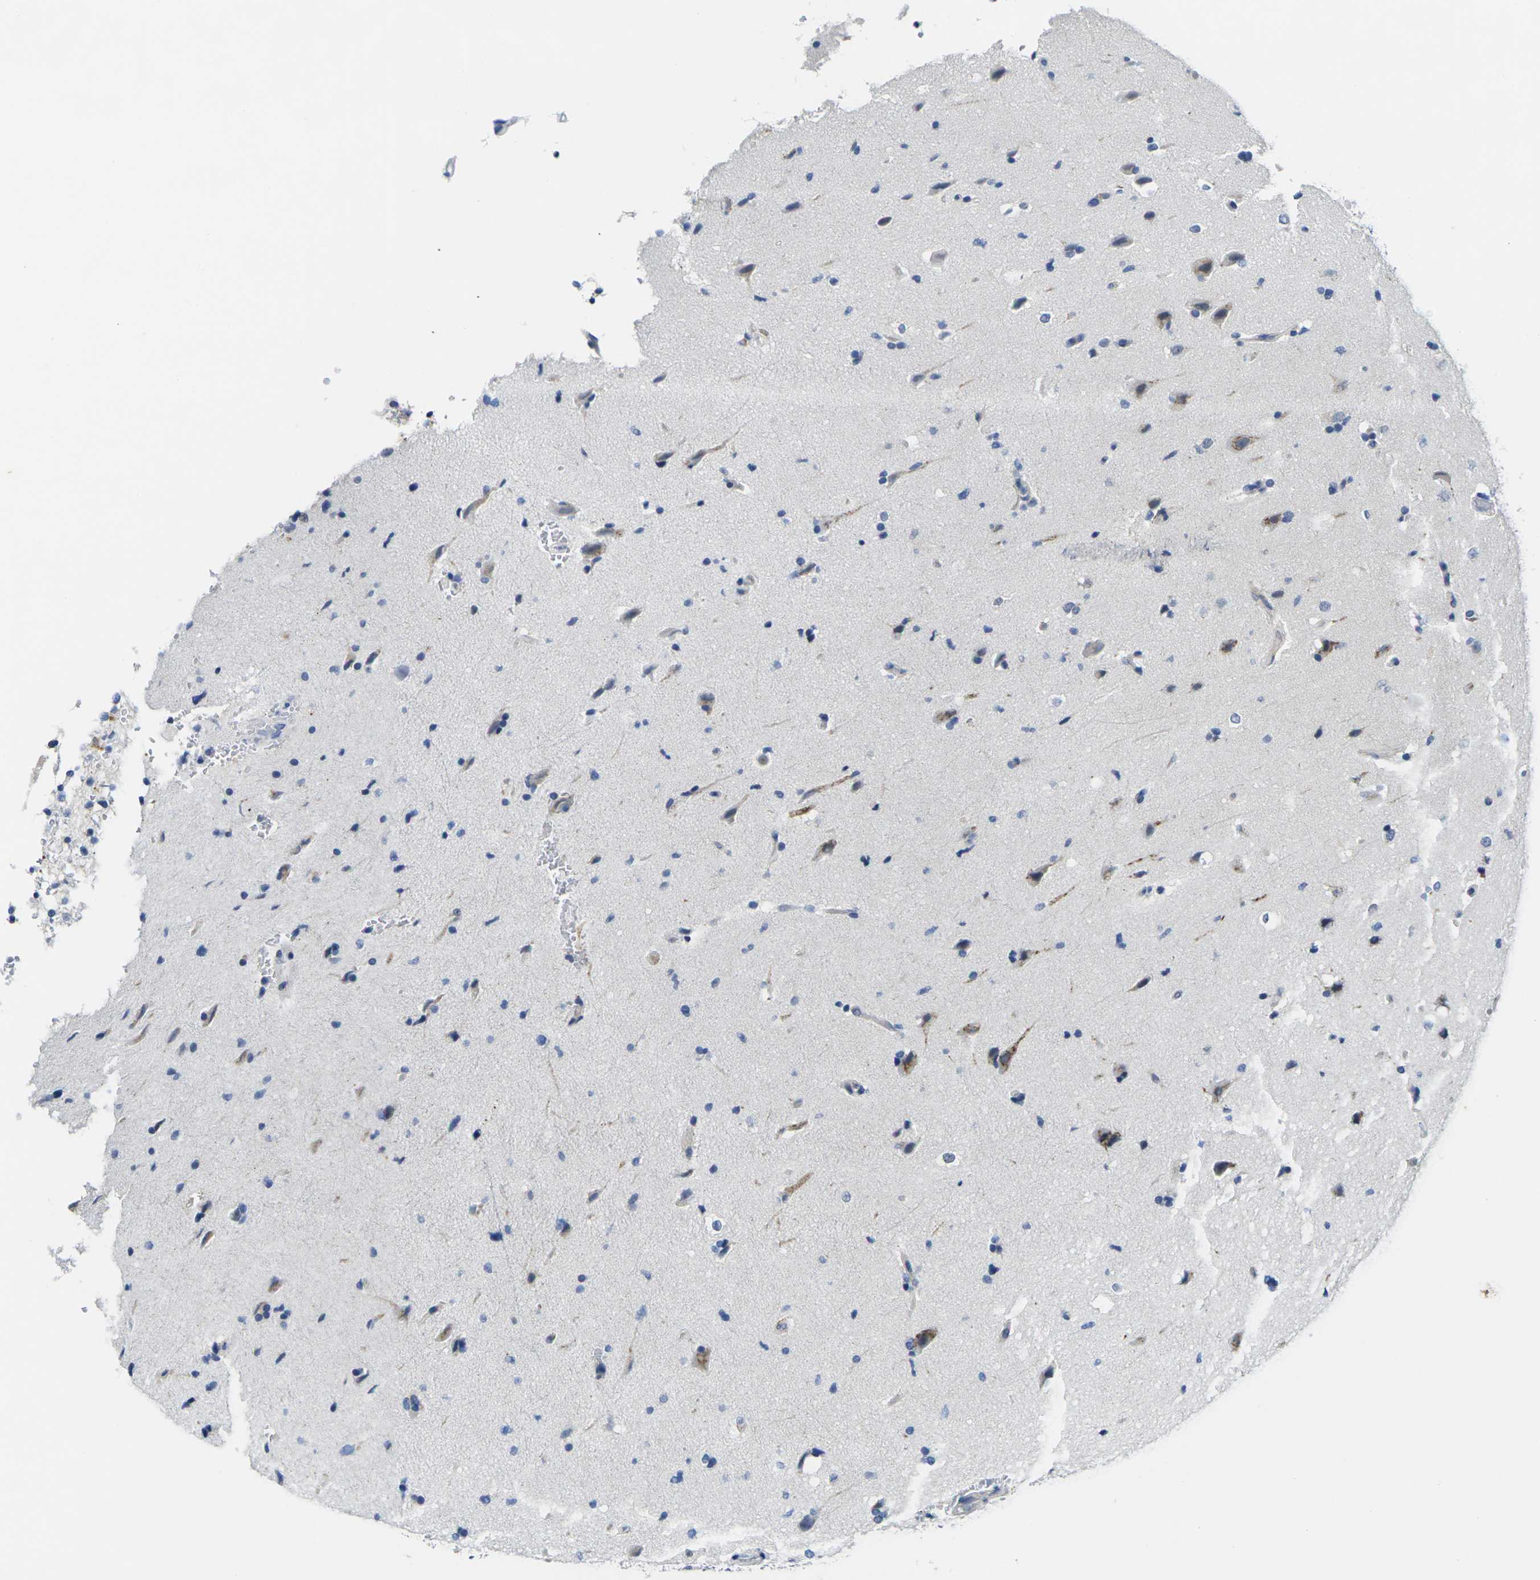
{"staining": {"intensity": "negative", "quantity": "none", "location": "none"}, "tissue": "glioma", "cell_type": "Tumor cells", "image_type": "cancer", "snomed": [{"axis": "morphology", "description": "Glioma, malignant, Low grade"}, {"axis": "topography", "description": "Brain"}], "caption": "Glioma stained for a protein using IHC displays no expression tumor cells.", "gene": "CRK", "patient": {"sex": "female", "age": 37}}